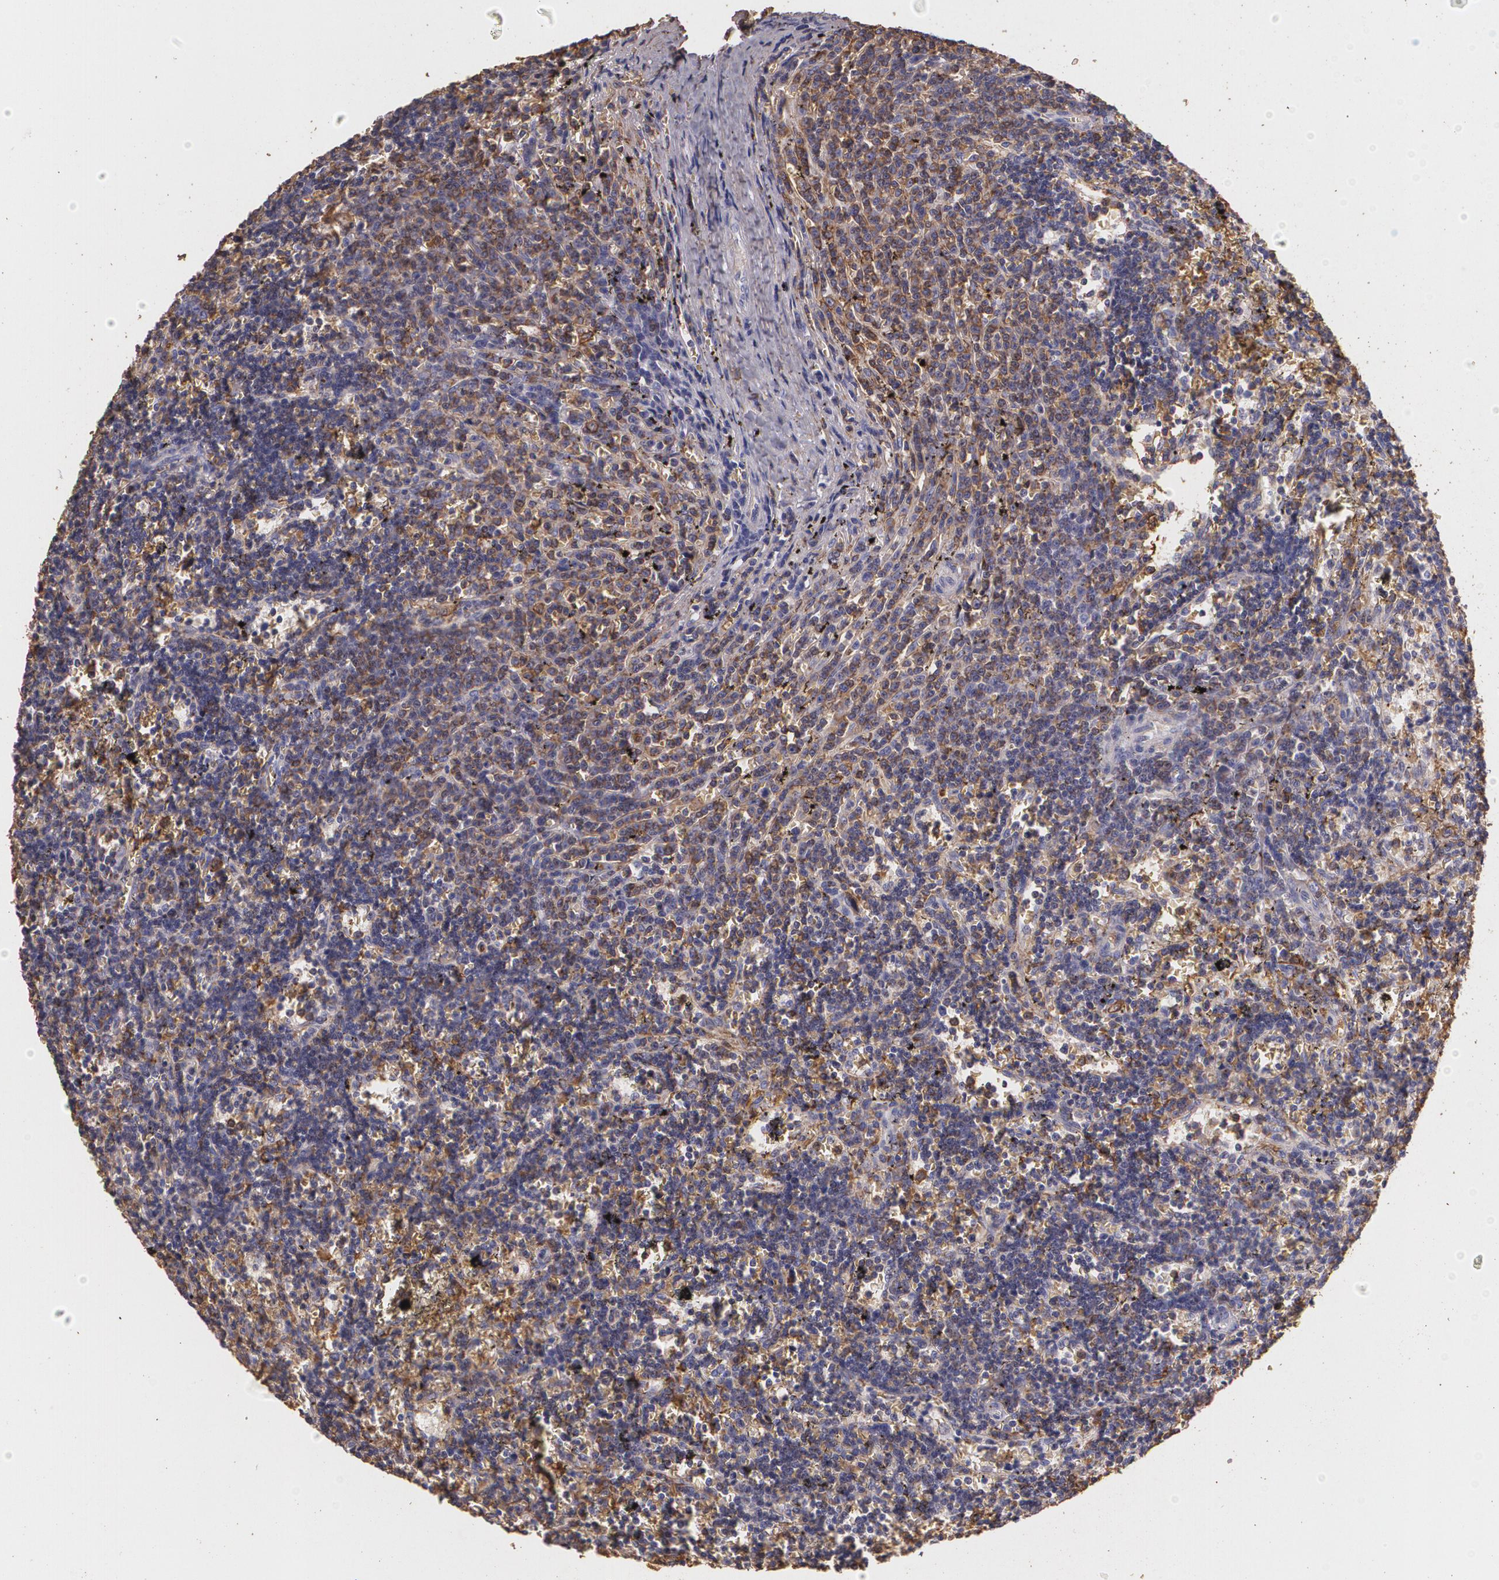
{"staining": {"intensity": "moderate", "quantity": "25%-75%", "location": "cytoplasmic/membranous"}, "tissue": "lymphoma", "cell_type": "Tumor cells", "image_type": "cancer", "snomed": [{"axis": "morphology", "description": "Malignant lymphoma, non-Hodgkin's type, Low grade"}, {"axis": "topography", "description": "Spleen"}], "caption": "Immunohistochemical staining of human low-grade malignant lymphoma, non-Hodgkin's type shows medium levels of moderate cytoplasmic/membranous protein positivity in about 25%-75% of tumor cells. (DAB = brown stain, brightfield microscopy at high magnification).", "gene": "TGFBR1", "patient": {"sex": "male", "age": 60}}